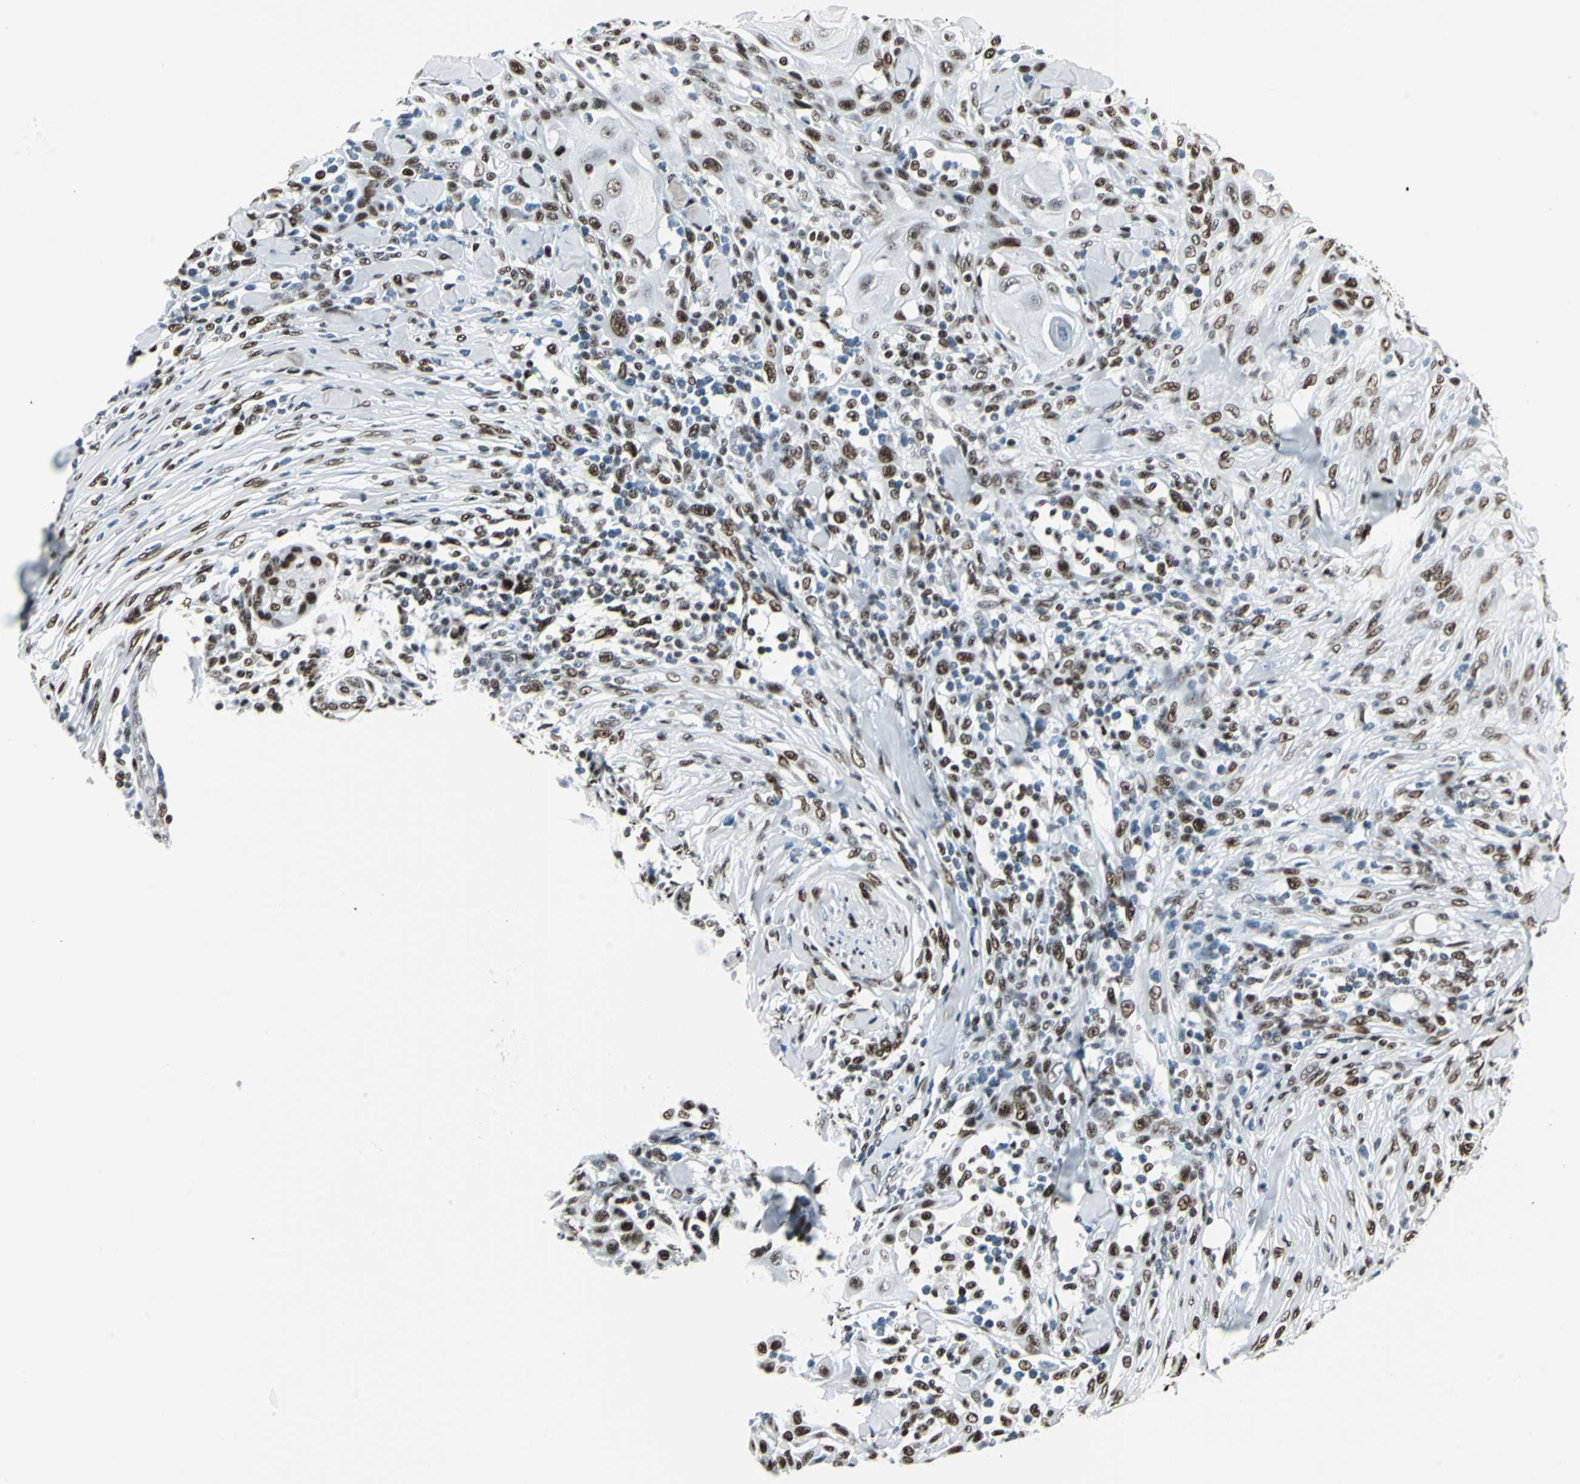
{"staining": {"intensity": "strong", "quantity": ">75%", "location": "nuclear"}, "tissue": "skin cancer", "cell_type": "Tumor cells", "image_type": "cancer", "snomed": [{"axis": "morphology", "description": "Squamous cell carcinoma, NOS"}, {"axis": "topography", "description": "Skin"}], "caption": "Strong nuclear expression for a protein is present in approximately >75% of tumor cells of skin cancer using IHC.", "gene": "HDAC2", "patient": {"sex": "male", "age": 24}}